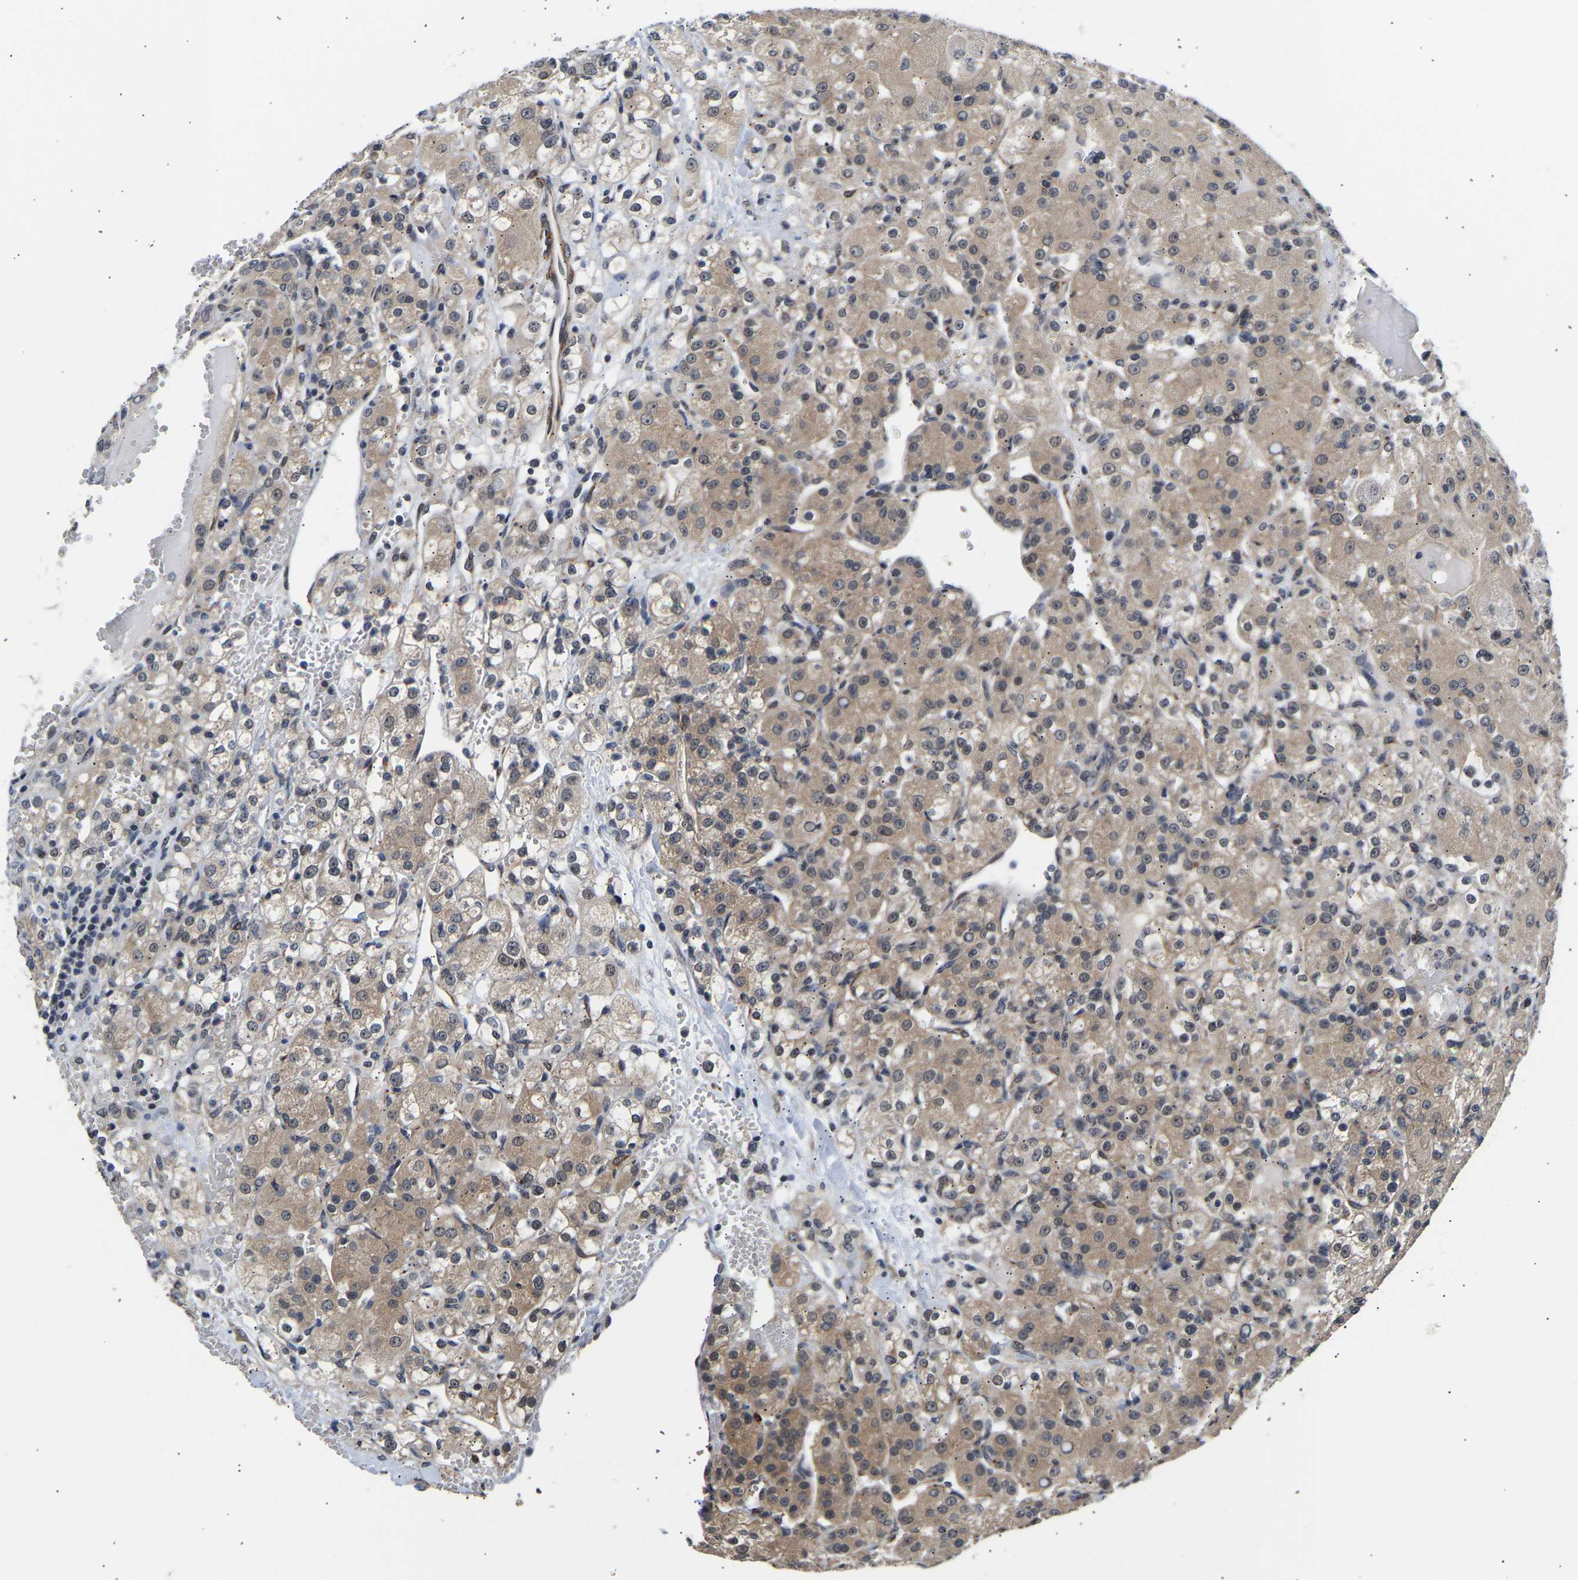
{"staining": {"intensity": "moderate", "quantity": ">75%", "location": "cytoplasmic/membranous"}, "tissue": "renal cancer", "cell_type": "Tumor cells", "image_type": "cancer", "snomed": [{"axis": "morphology", "description": "Normal tissue, NOS"}, {"axis": "morphology", "description": "Adenocarcinoma, NOS"}, {"axis": "topography", "description": "Kidney"}], "caption": "Protein staining by immunohistochemistry exhibits moderate cytoplasmic/membranous staining in about >75% of tumor cells in adenocarcinoma (renal).", "gene": "METTL16", "patient": {"sex": "male", "age": 61}}